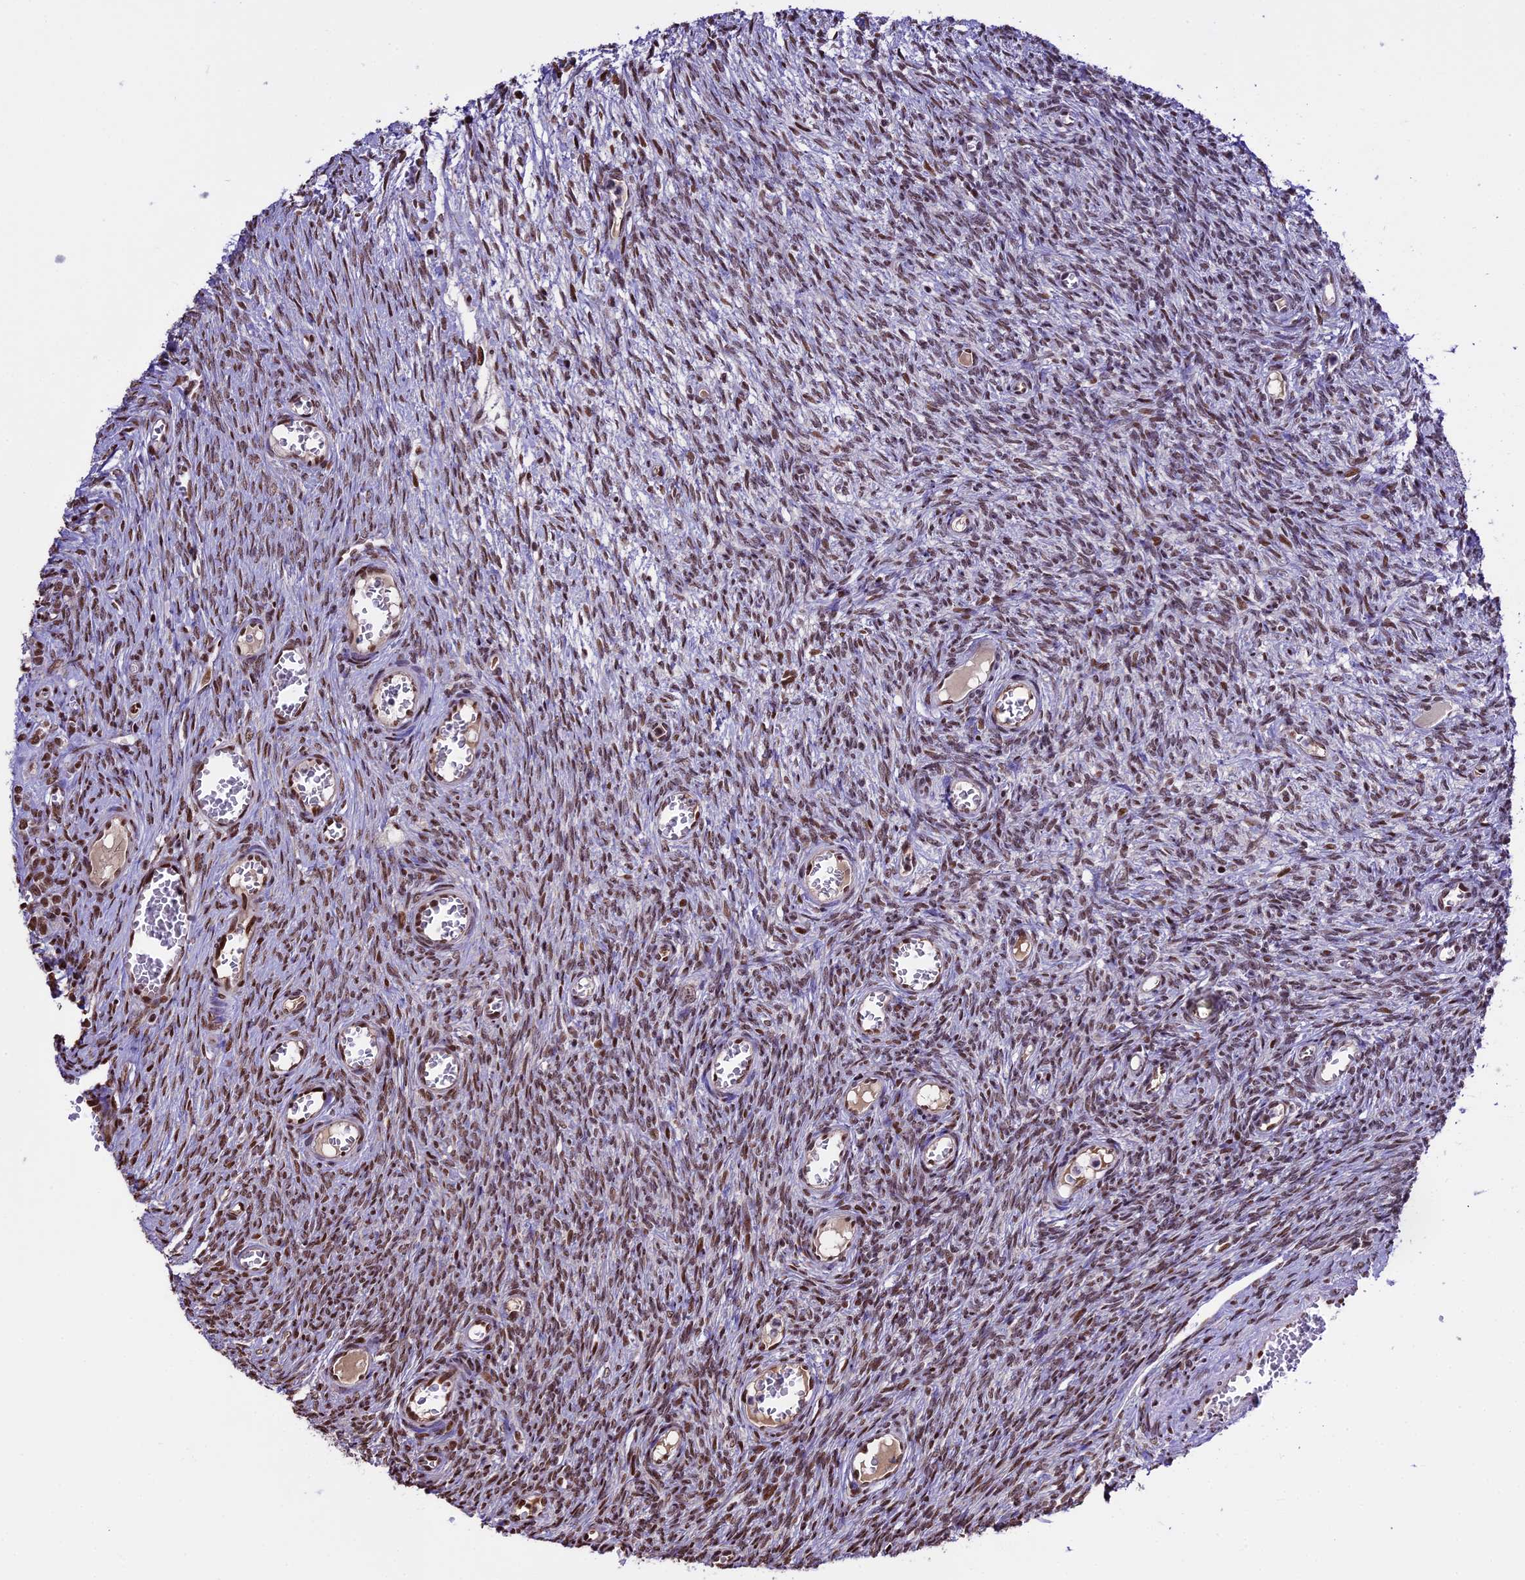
{"staining": {"intensity": "moderate", "quantity": ">75%", "location": "nuclear"}, "tissue": "ovary", "cell_type": "Follicle cells", "image_type": "normal", "snomed": [{"axis": "morphology", "description": "Normal tissue, NOS"}, {"axis": "topography", "description": "Ovary"}], "caption": "Immunohistochemical staining of normal ovary exhibits medium levels of moderate nuclear staining in approximately >75% of follicle cells.", "gene": "POLR3E", "patient": {"sex": "female", "age": 44}}